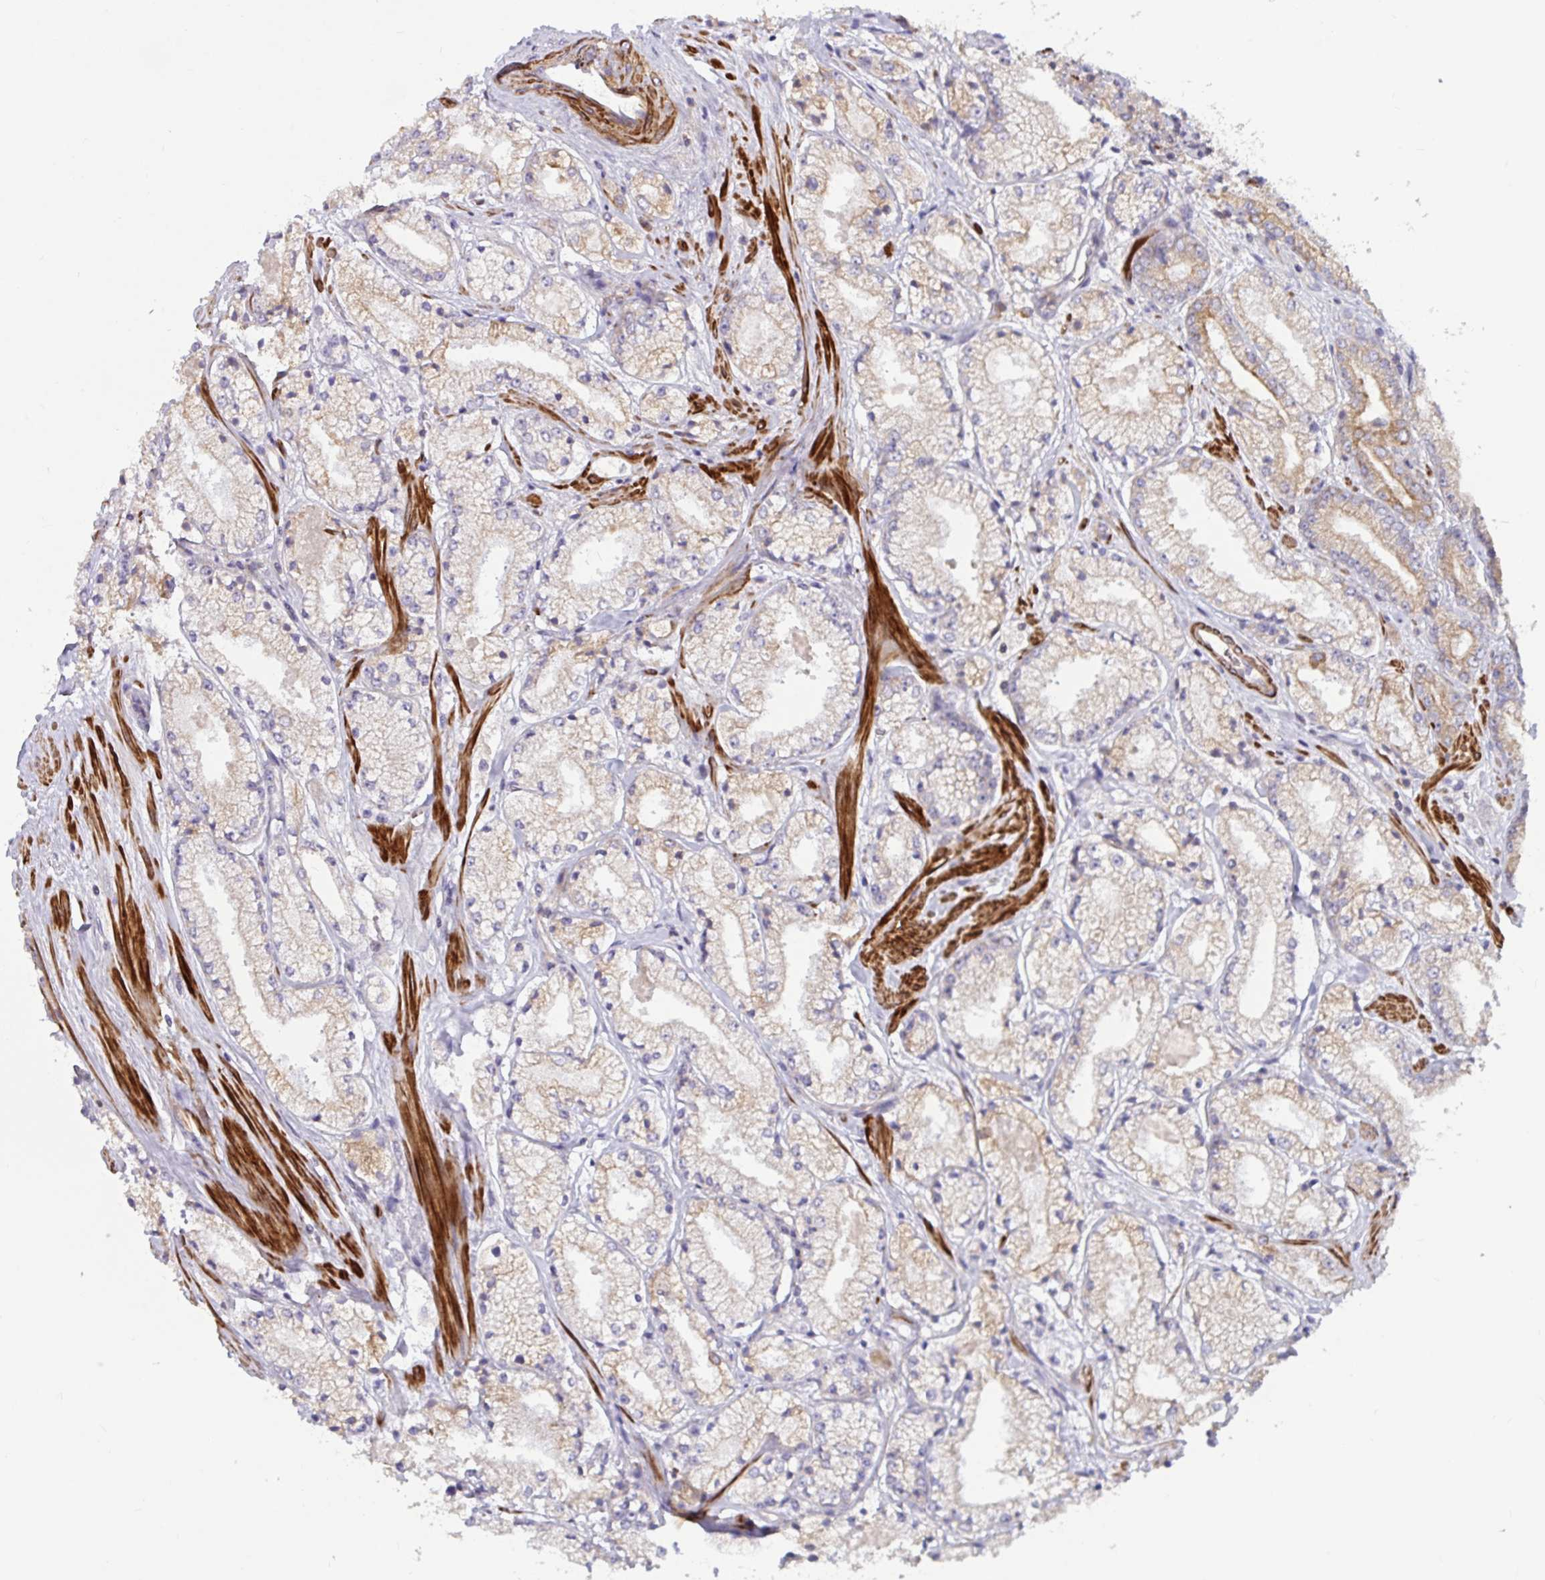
{"staining": {"intensity": "weak", "quantity": "25%-75%", "location": "cytoplasmic/membranous"}, "tissue": "prostate cancer", "cell_type": "Tumor cells", "image_type": "cancer", "snomed": [{"axis": "morphology", "description": "Adenocarcinoma, High grade"}, {"axis": "topography", "description": "Prostate"}], "caption": "Prostate cancer (adenocarcinoma (high-grade)) stained with immunohistochemistry (IHC) shows weak cytoplasmic/membranous positivity in approximately 25%-75% of tumor cells.", "gene": "TANK", "patient": {"sex": "male", "age": 63}}